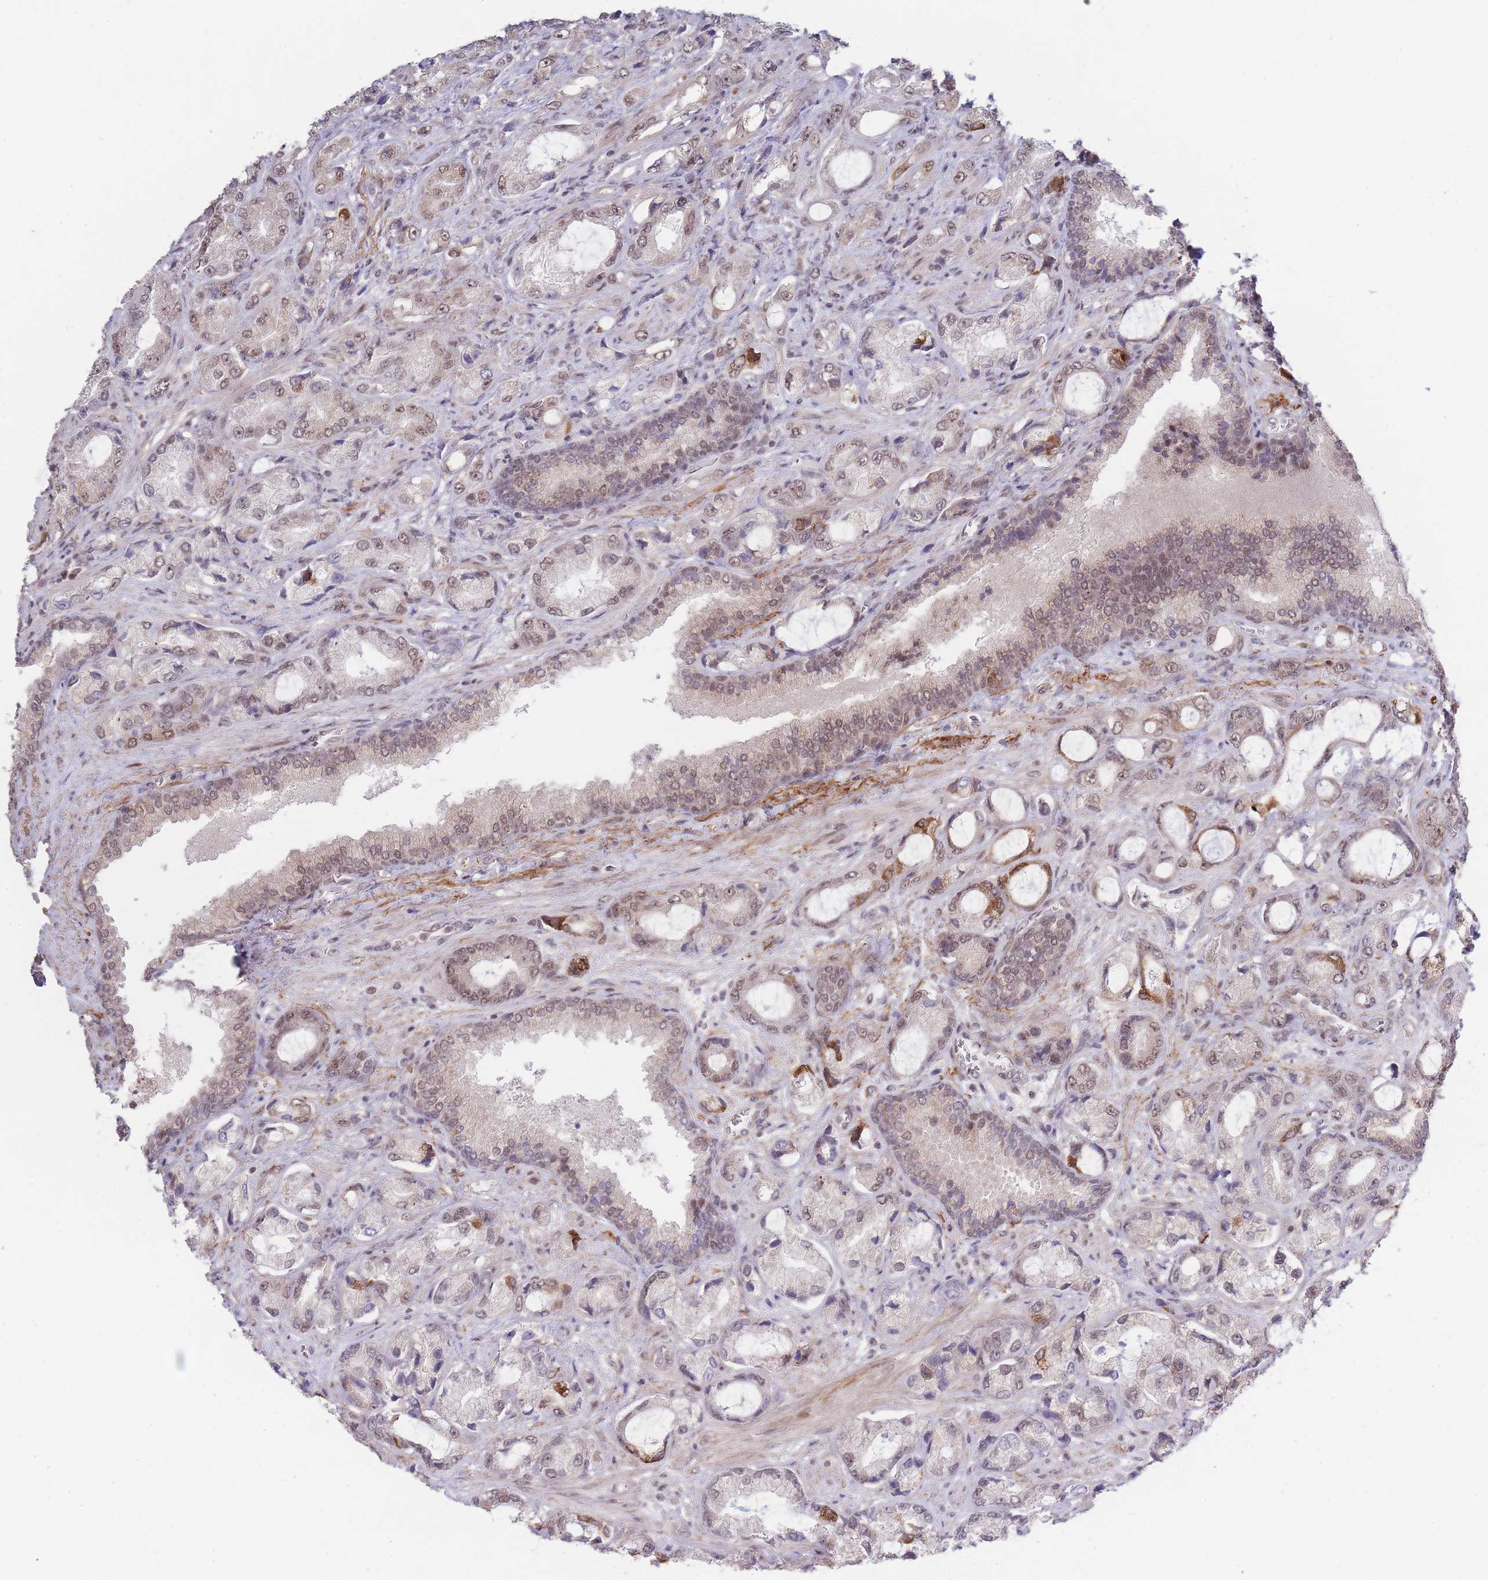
{"staining": {"intensity": "moderate", "quantity": "25%-75%", "location": "nuclear"}, "tissue": "prostate cancer", "cell_type": "Tumor cells", "image_type": "cancer", "snomed": [{"axis": "morphology", "description": "Adenocarcinoma, High grade"}, {"axis": "topography", "description": "Prostate"}], "caption": "This is an image of IHC staining of prostate cancer, which shows moderate expression in the nuclear of tumor cells.", "gene": "CARD8", "patient": {"sex": "male", "age": 68}}